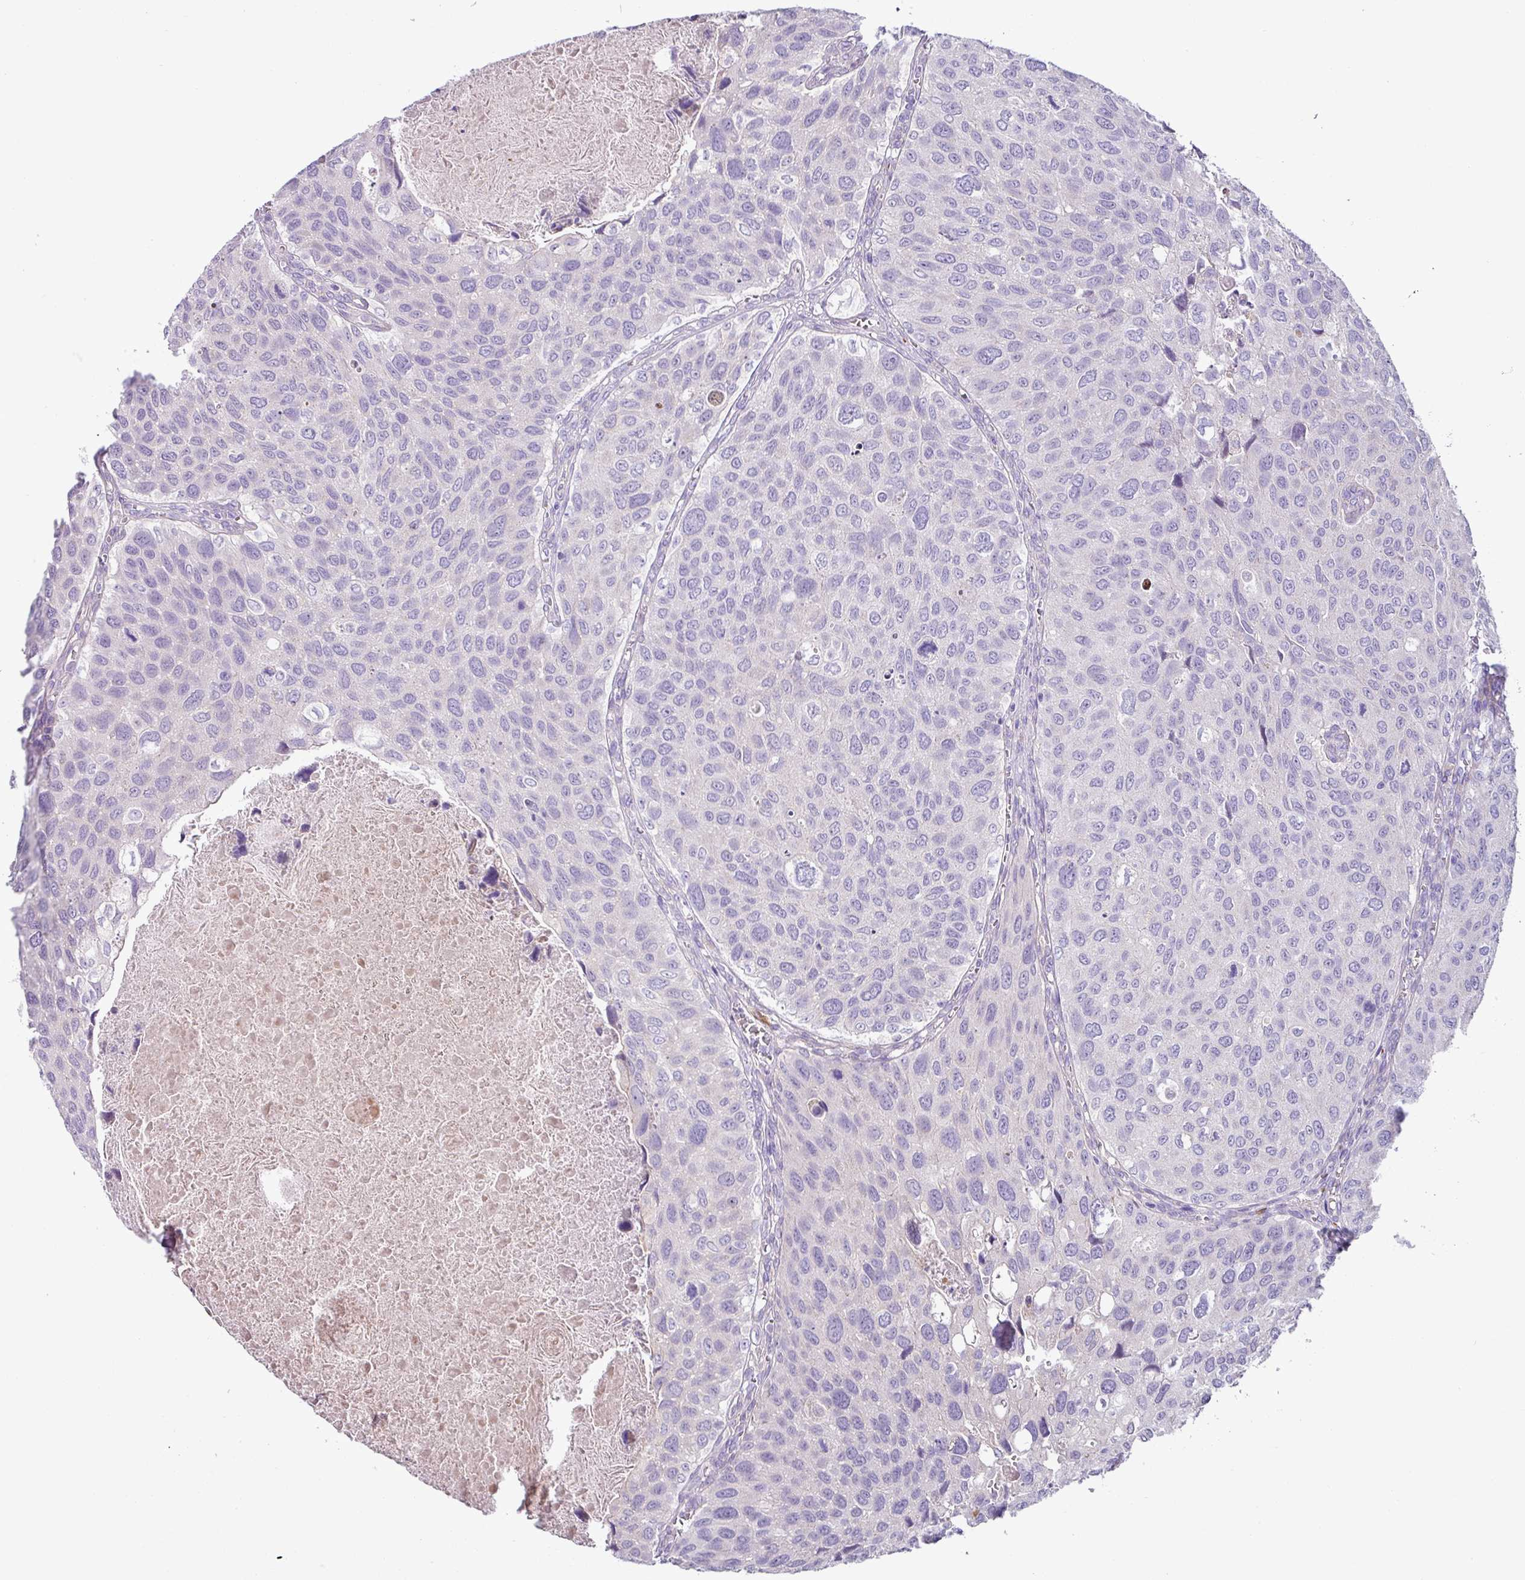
{"staining": {"intensity": "negative", "quantity": "none", "location": "none"}, "tissue": "urothelial cancer", "cell_type": "Tumor cells", "image_type": "cancer", "snomed": [{"axis": "morphology", "description": "Urothelial carcinoma, NOS"}, {"axis": "topography", "description": "Urinary bladder"}], "caption": "Human urothelial cancer stained for a protein using immunohistochemistry (IHC) displays no positivity in tumor cells.", "gene": "RGS16", "patient": {"sex": "male", "age": 80}}